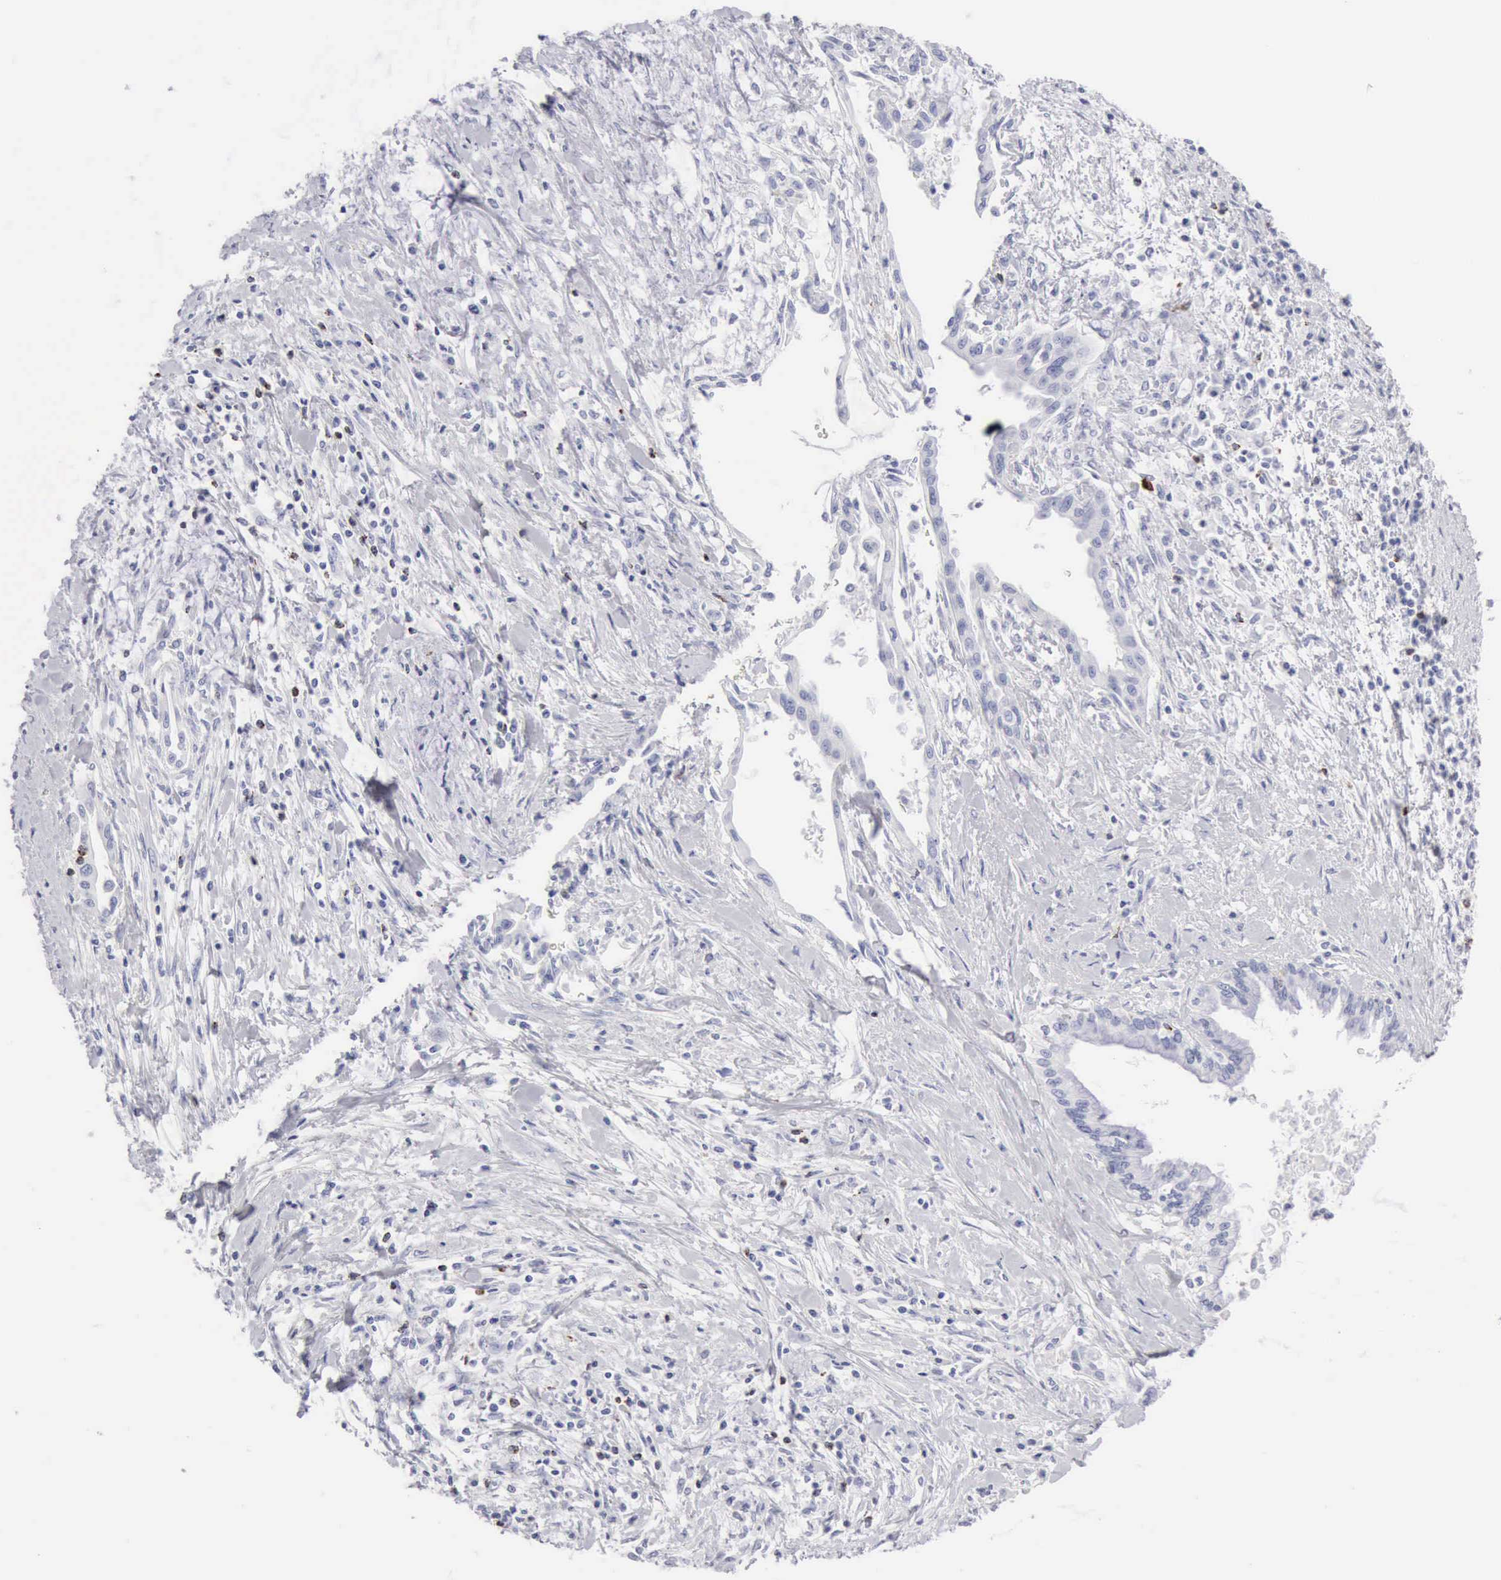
{"staining": {"intensity": "negative", "quantity": "none", "location": "none"}, "tissue": "pancreatic cancer", "cell_type": "Tumor cells", "image_type": "cancer", "snomed": [{"axis": "morphology", "description": "Adenocarcinoma, NOS"}, {"axis": "topography", "description": "Pancreas"}], "caption": "This image is of pancreatic cancer (adenocarcinoma) stained with immunohistochemistry to label a protein in brown with the nuclei are counter-stained blue. There is no positivity in tumor cells.", "gene": "GZMB", "patient": {"sex": "female", "age": 64}}